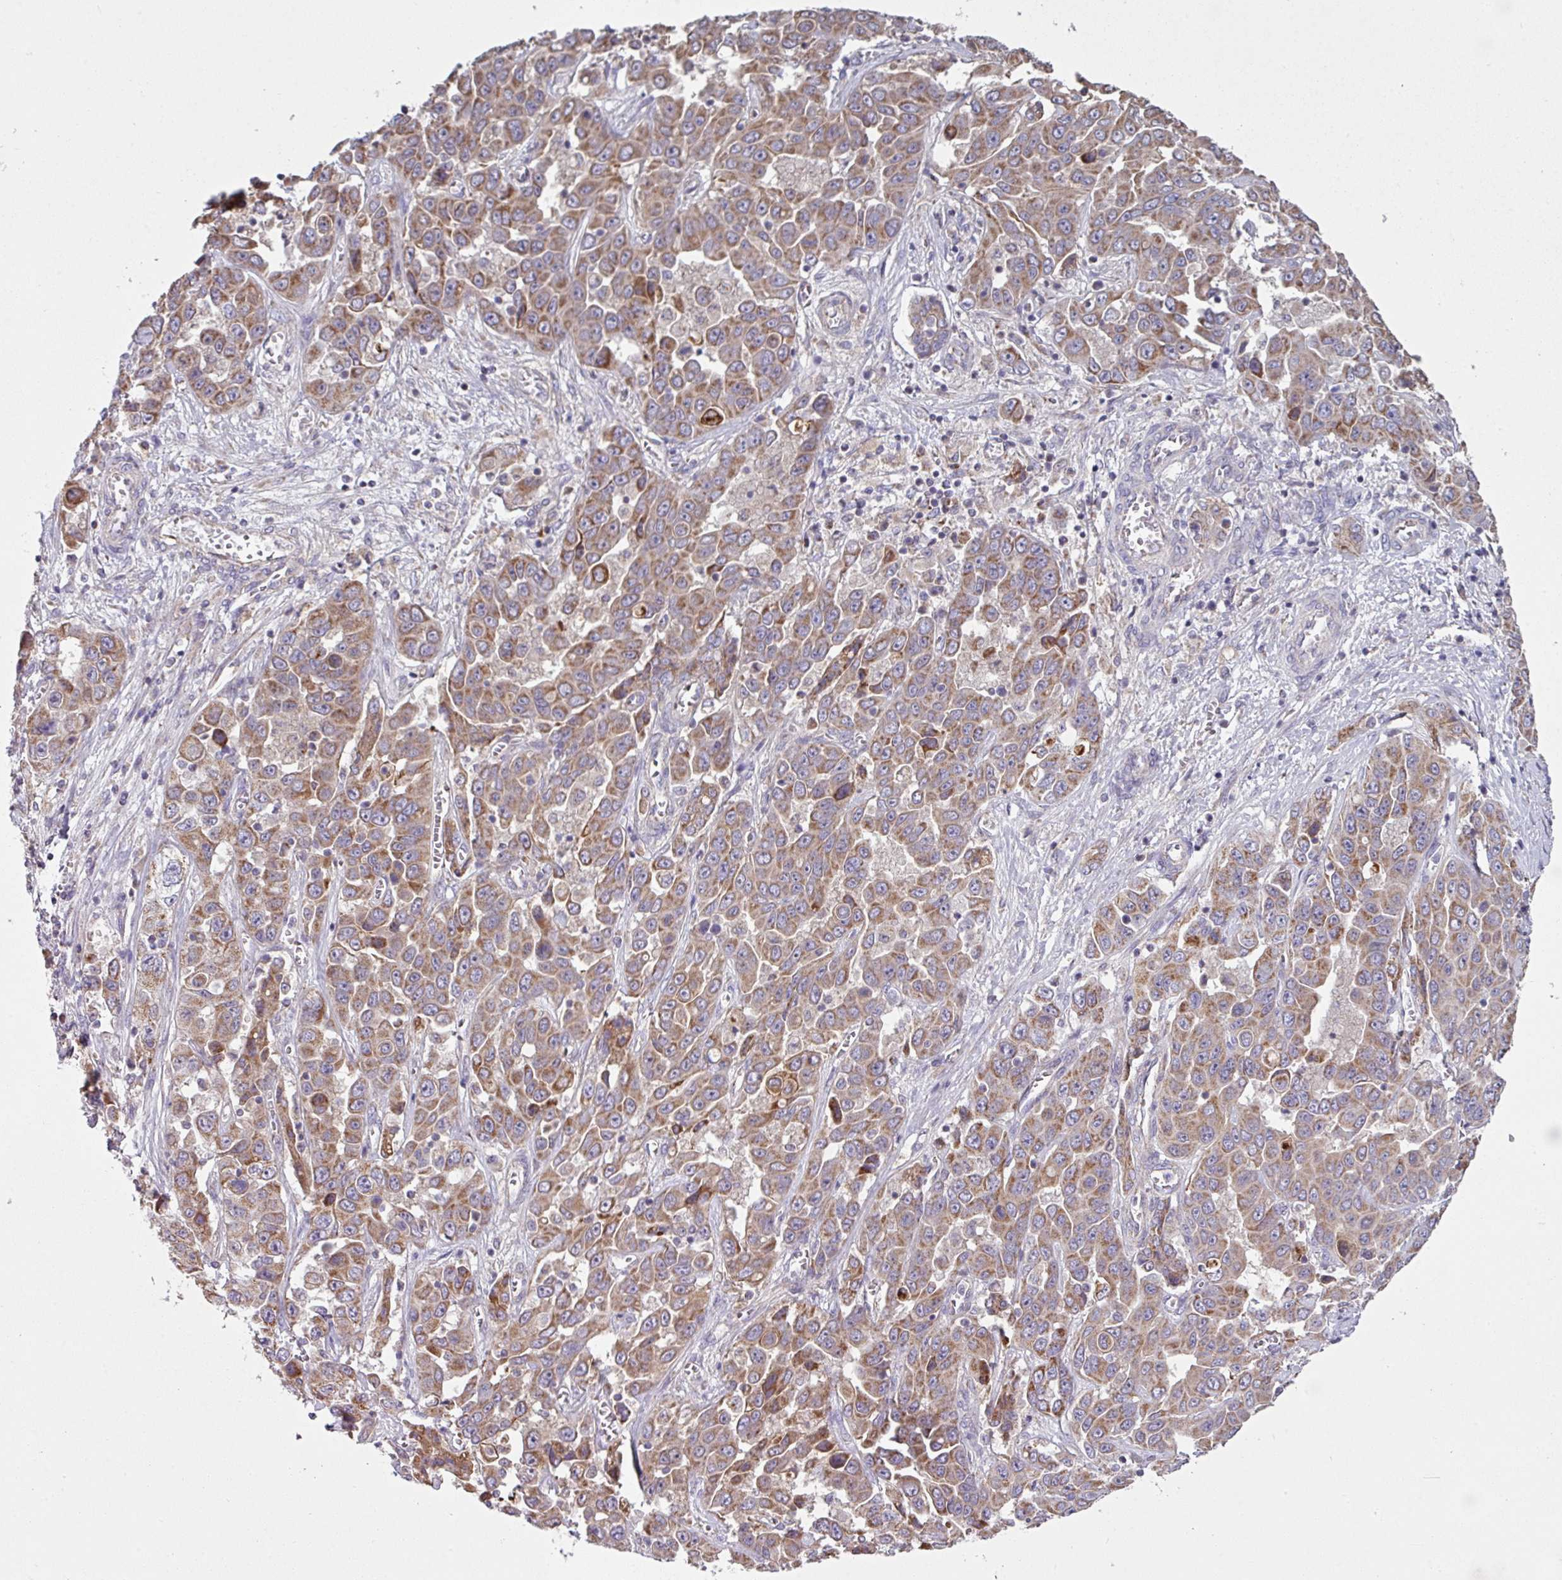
{"staining": {"intensity": "moderate", "quantity": ">75%", "location": "cytoplasmic/membranous"}, "tissue": "liver cancer", "cell_type": "Tumor cells", "image_type": "cancer", "snomed": [{"axis": "morphology", "description": "Cholangiocarcinoma"}, {"axis": "topography", "description": "Liver"}], "caption": "This micrograph shows IHC staining of liver cholangiocarcinoma, with medium moderate cytoplasmic/membranous staining in approximately >75% of tumor cells.", "gene": "LRRC9", "patient": {"sex": "female", "age": 52}}